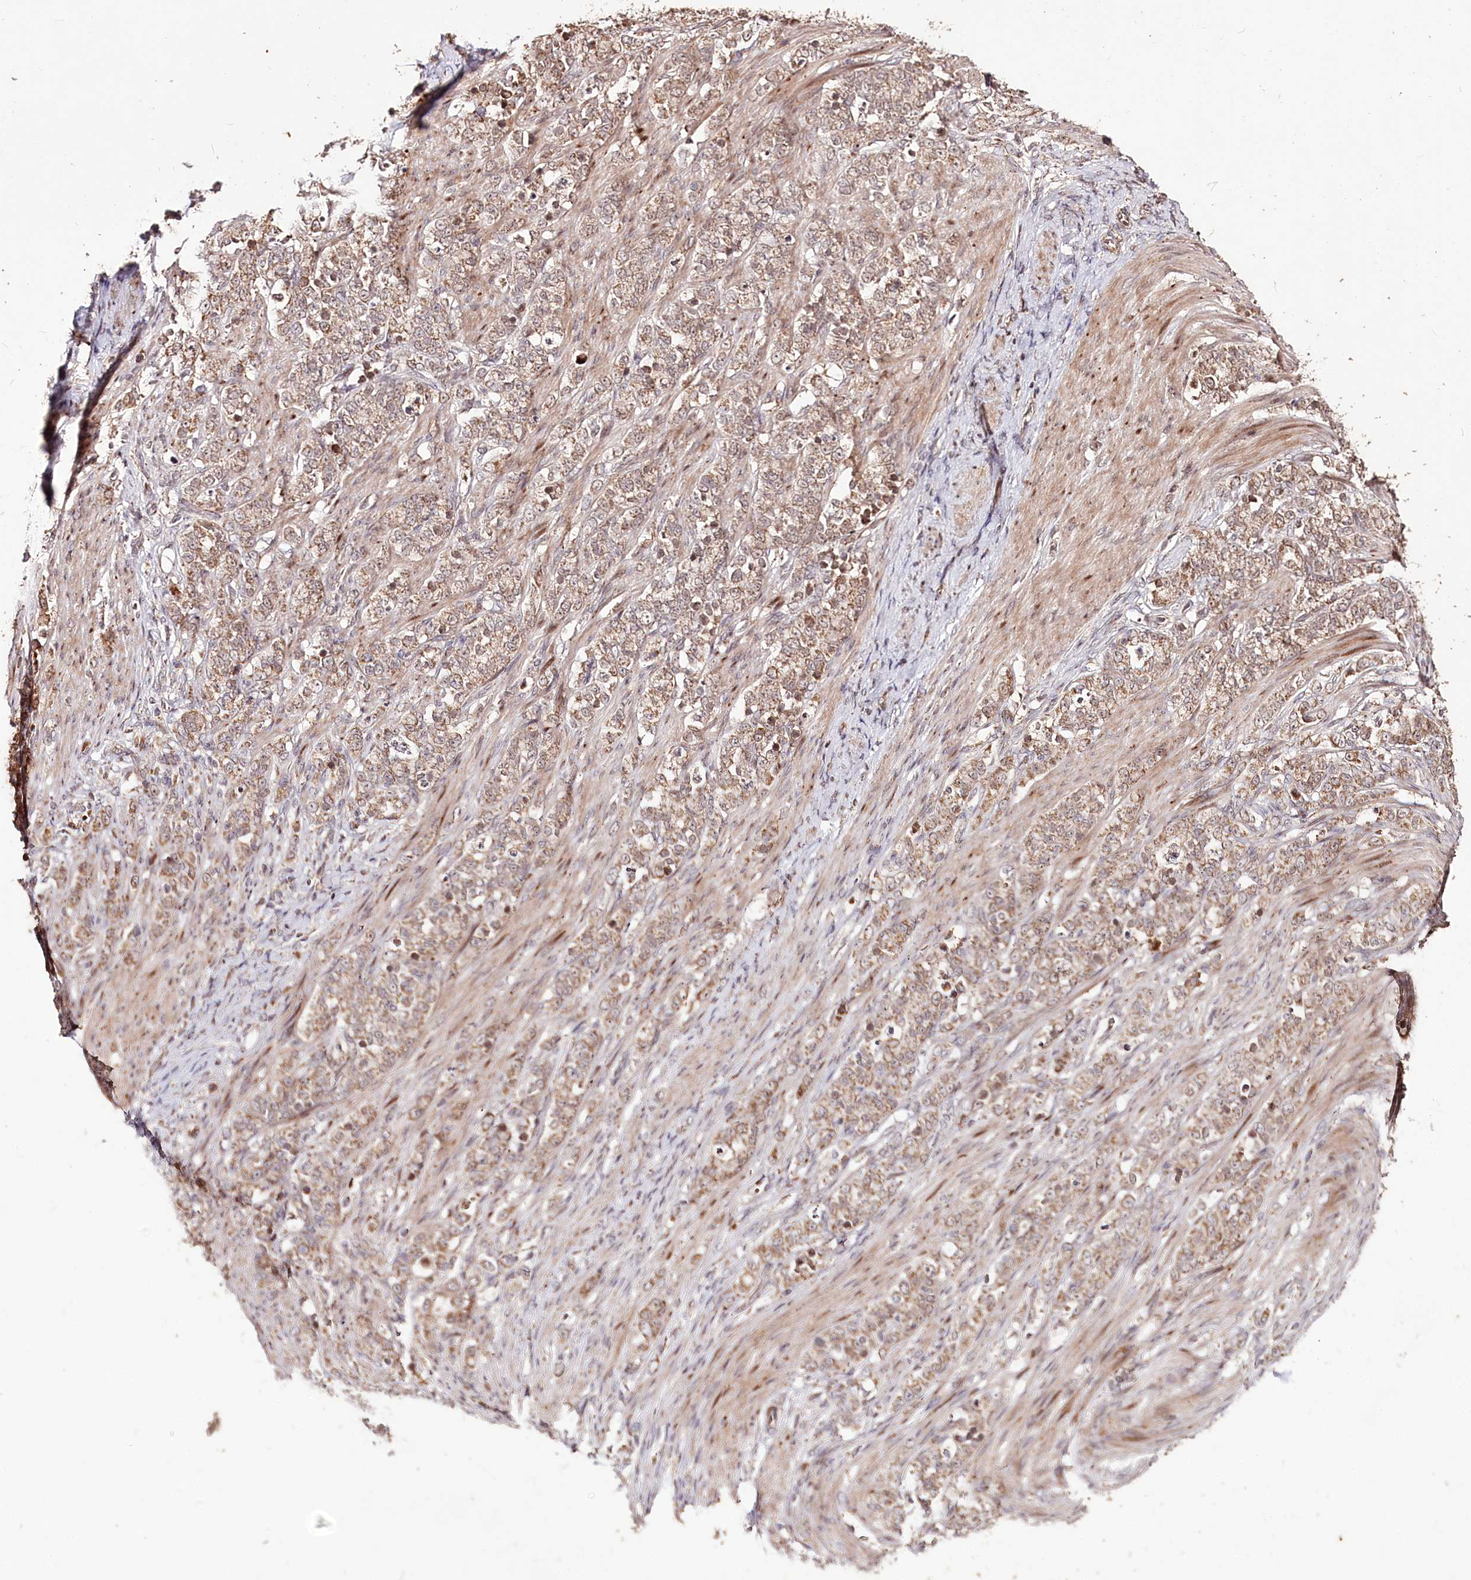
{"staining": {"intensity": "moderate", "quantity": ">75%", "location": "cytoplasmic/membranous"}, "tissue": "stomach cancer", "cell_type": "Tumor cells", "image_type": "cancer", "snomed": [{"axis": "morphology", "description": "Adenocarcinoma, NOS"}, {"axis": "topography", "description": "Stomach"}], "caption": "Protein analysis of stomach cancer tissue exhibits moderate cytoplasmic/membranous staining in approximately >75% of tumor cells.", "gene": "CARD19", "patient": {"sex": "female", "age": 79}}